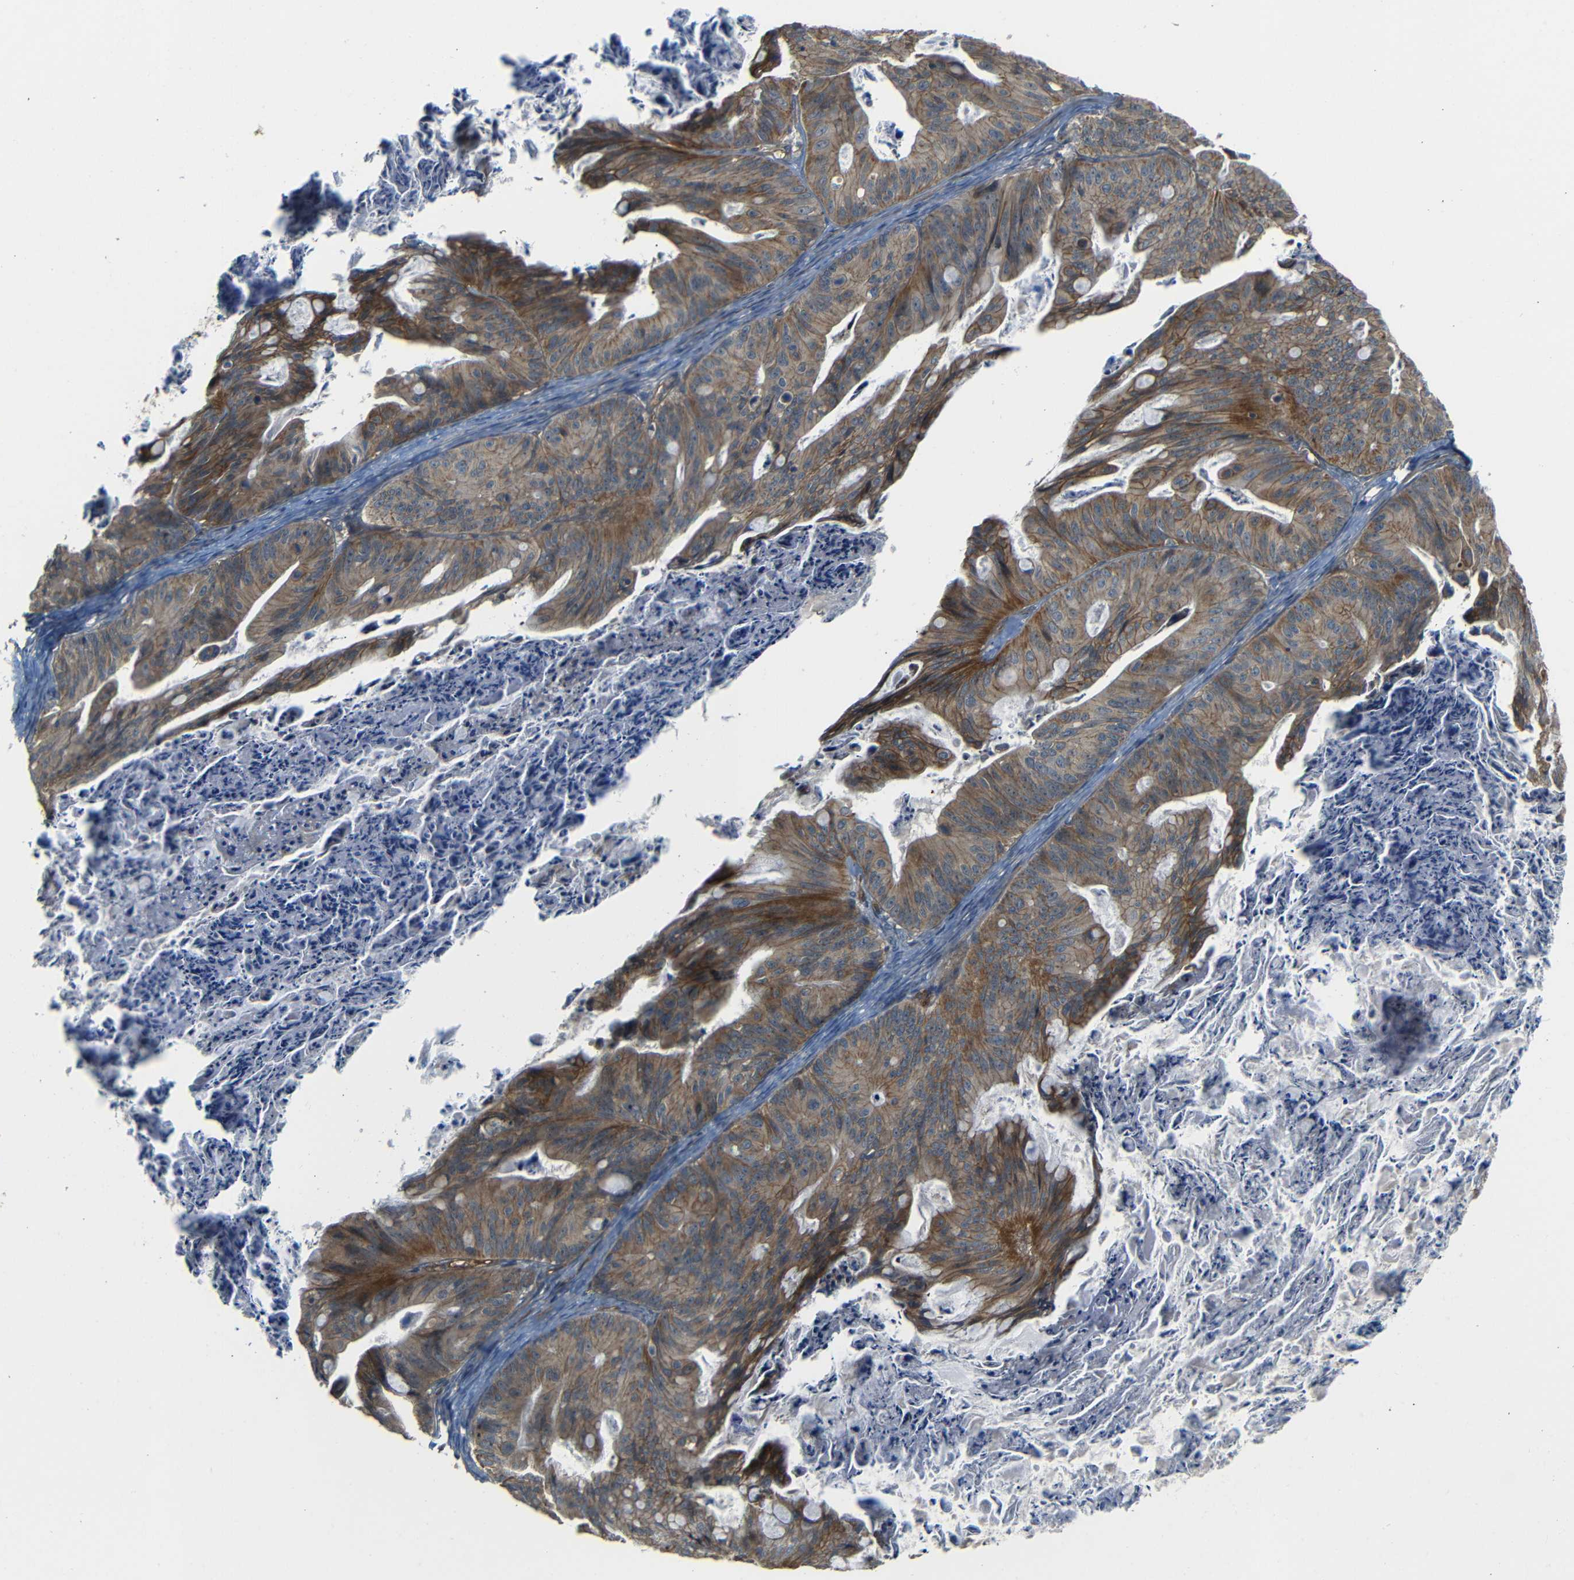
{"staining": {"intensity": "moderate", "quantity": ">75%", "location": "cytoplasmic/membranous"}, "tissue": "ovarian cancer", "cell_type": "Tumor cells", "image_type": "cancer", "snomed": [{"axis": "morphology", "description": "Cystadenocarcinoma, mucinous, NOS"}, {"axis": "topography", "description": "Ovary"}], "caption": "The immunohistochemical stain shows moderate cytoplasmic/membranous expression in tumor cells of ovarian cancer (mucinous cystadenocarcinoma) tissue. The staining was performed using DAB (3,3'-diaminobenzidine), with brown indicating positive protein expression. Nuclei are stained blue with hematoxylin.", "gene": "RELL1", "patient": {"sex": "female", "age": 37}}